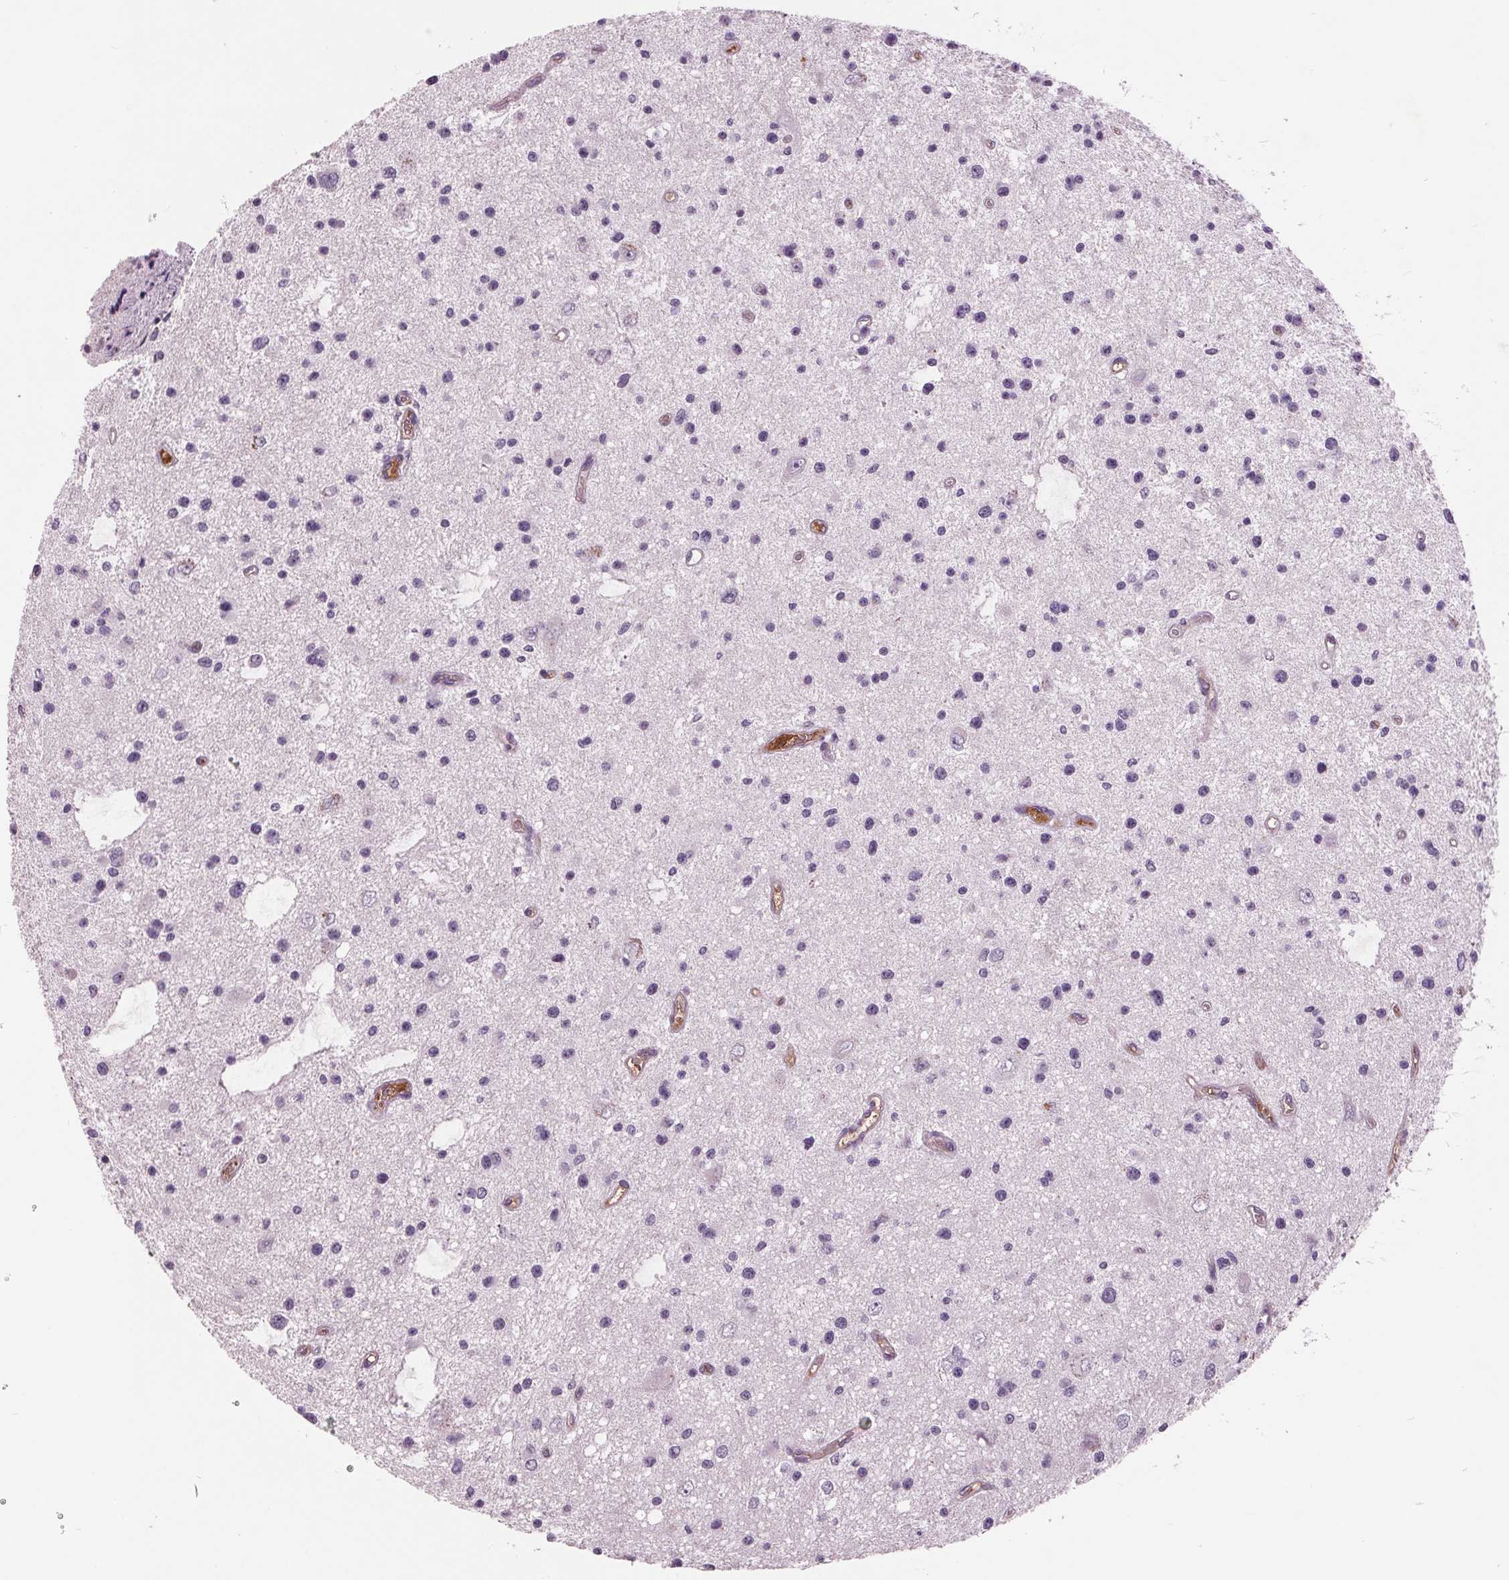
{"staining": {"intensity": "negative", "quantity": "none", "location": "none"}, "tissue": "glioma", "cell_type": "Tumor cells", "image_type": "cancer", "snomed": [{"axis": "morphology", "description": "Glioma, malignant, Low grade"}, {"axis": "topography", "description": "Brain"}], "caption": "High magnification brightfield microscopy of glioma stained with DAB (3,3'-diaminobenzidine) (brown) and counterstained with hematoxylin (blue): tumor cells show no significant positivity.", "gene": "C6", "patient": {"sex": "male", "age": 43}}